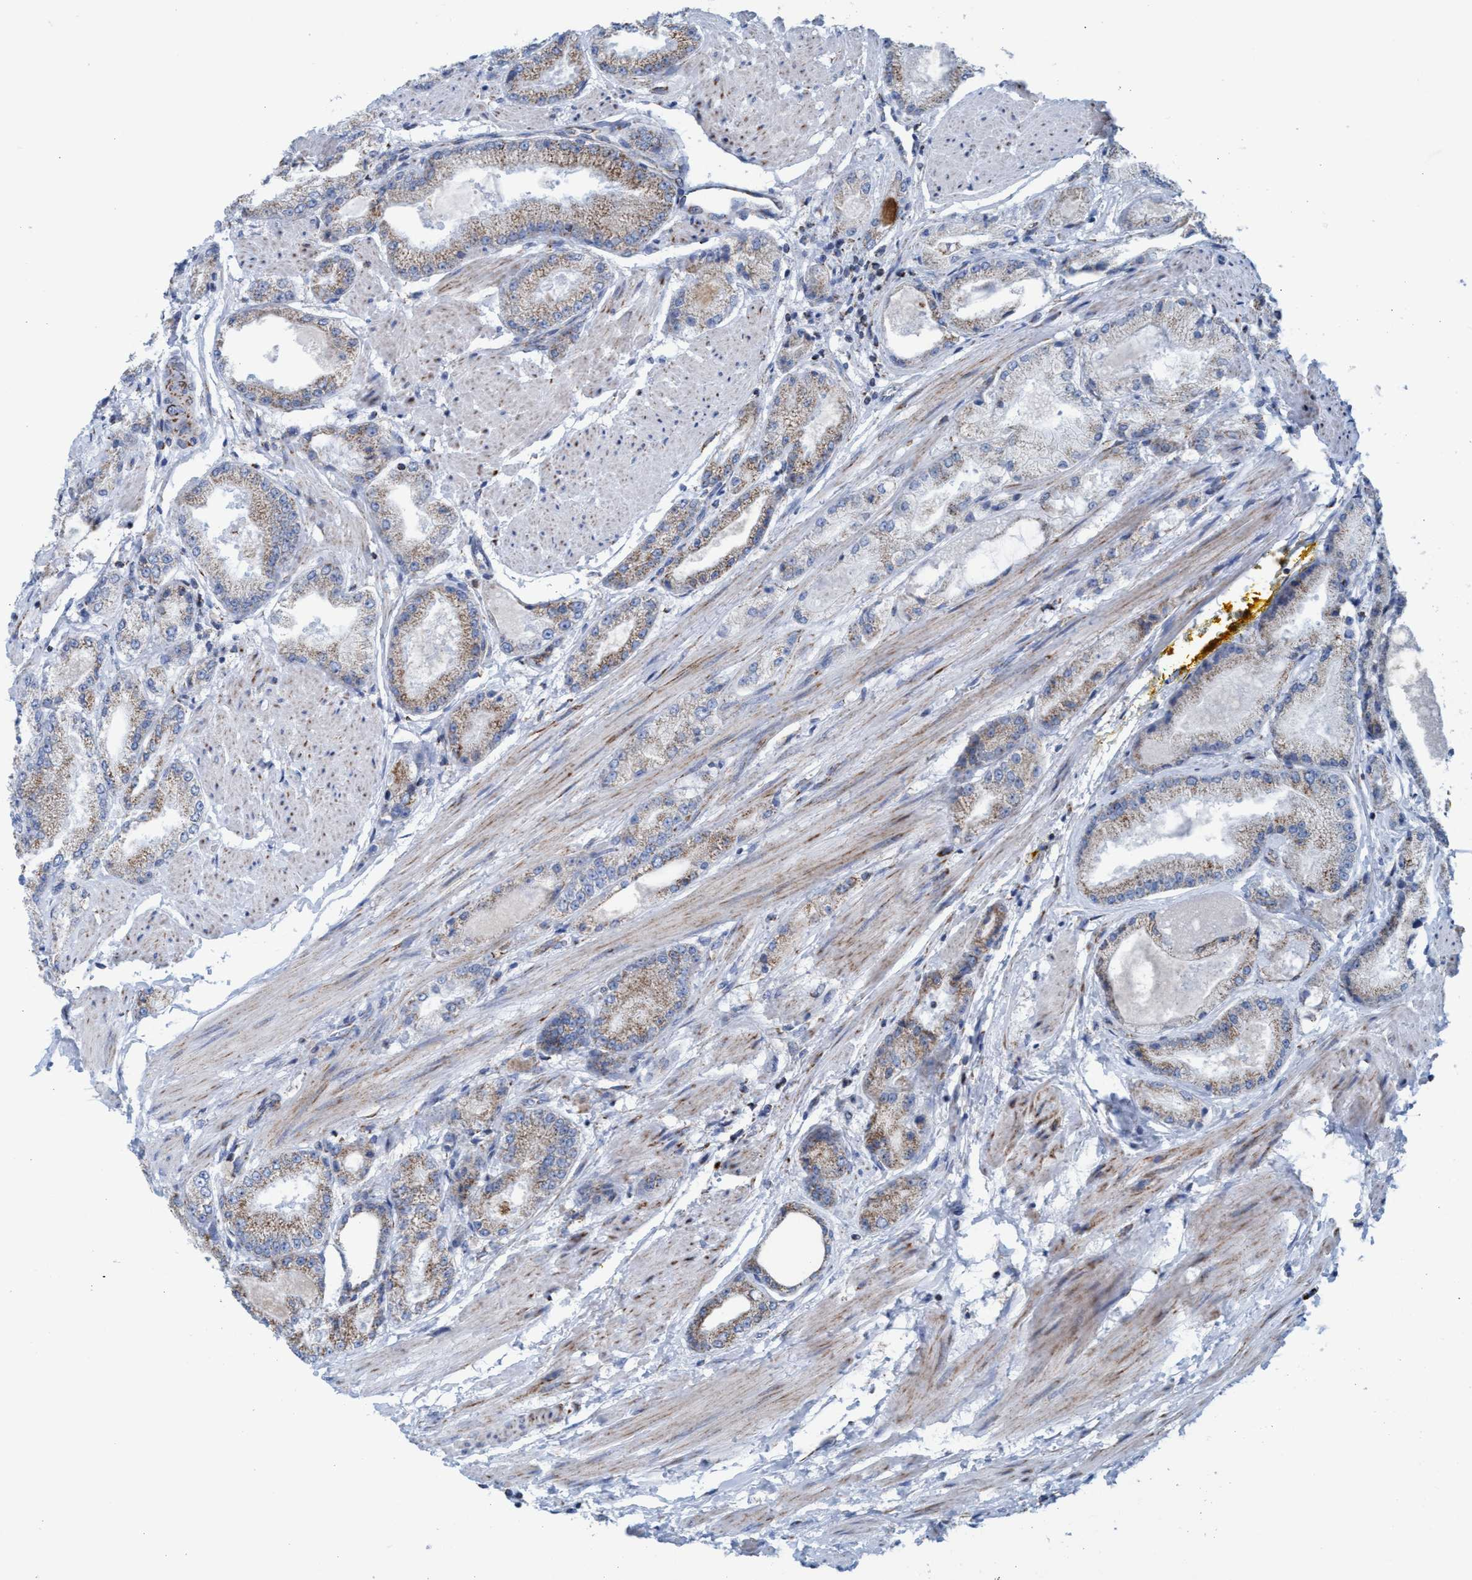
{"staining": {"intensity": "moderate", "quantity": ">75%", "location": "cytoplasmic/membranous"}, "tissue": "prostate cancer", "cell_type": "Tumor cells", "image_type": "cancer", "snomed": [{"axis": "morphology", "description": "Adenocarcinoma, High grade"}, {"axis": "topography", "description": "Prostate"}], "caption": "The immunohistochemical stain shows moderate cytoplasmic/membranous positivity in tumor cells of prostate cancer (high-grade adenocarcinoma) tissue.", "gene": "GGA3", "patient": {"sex": "male", "age": 50}}